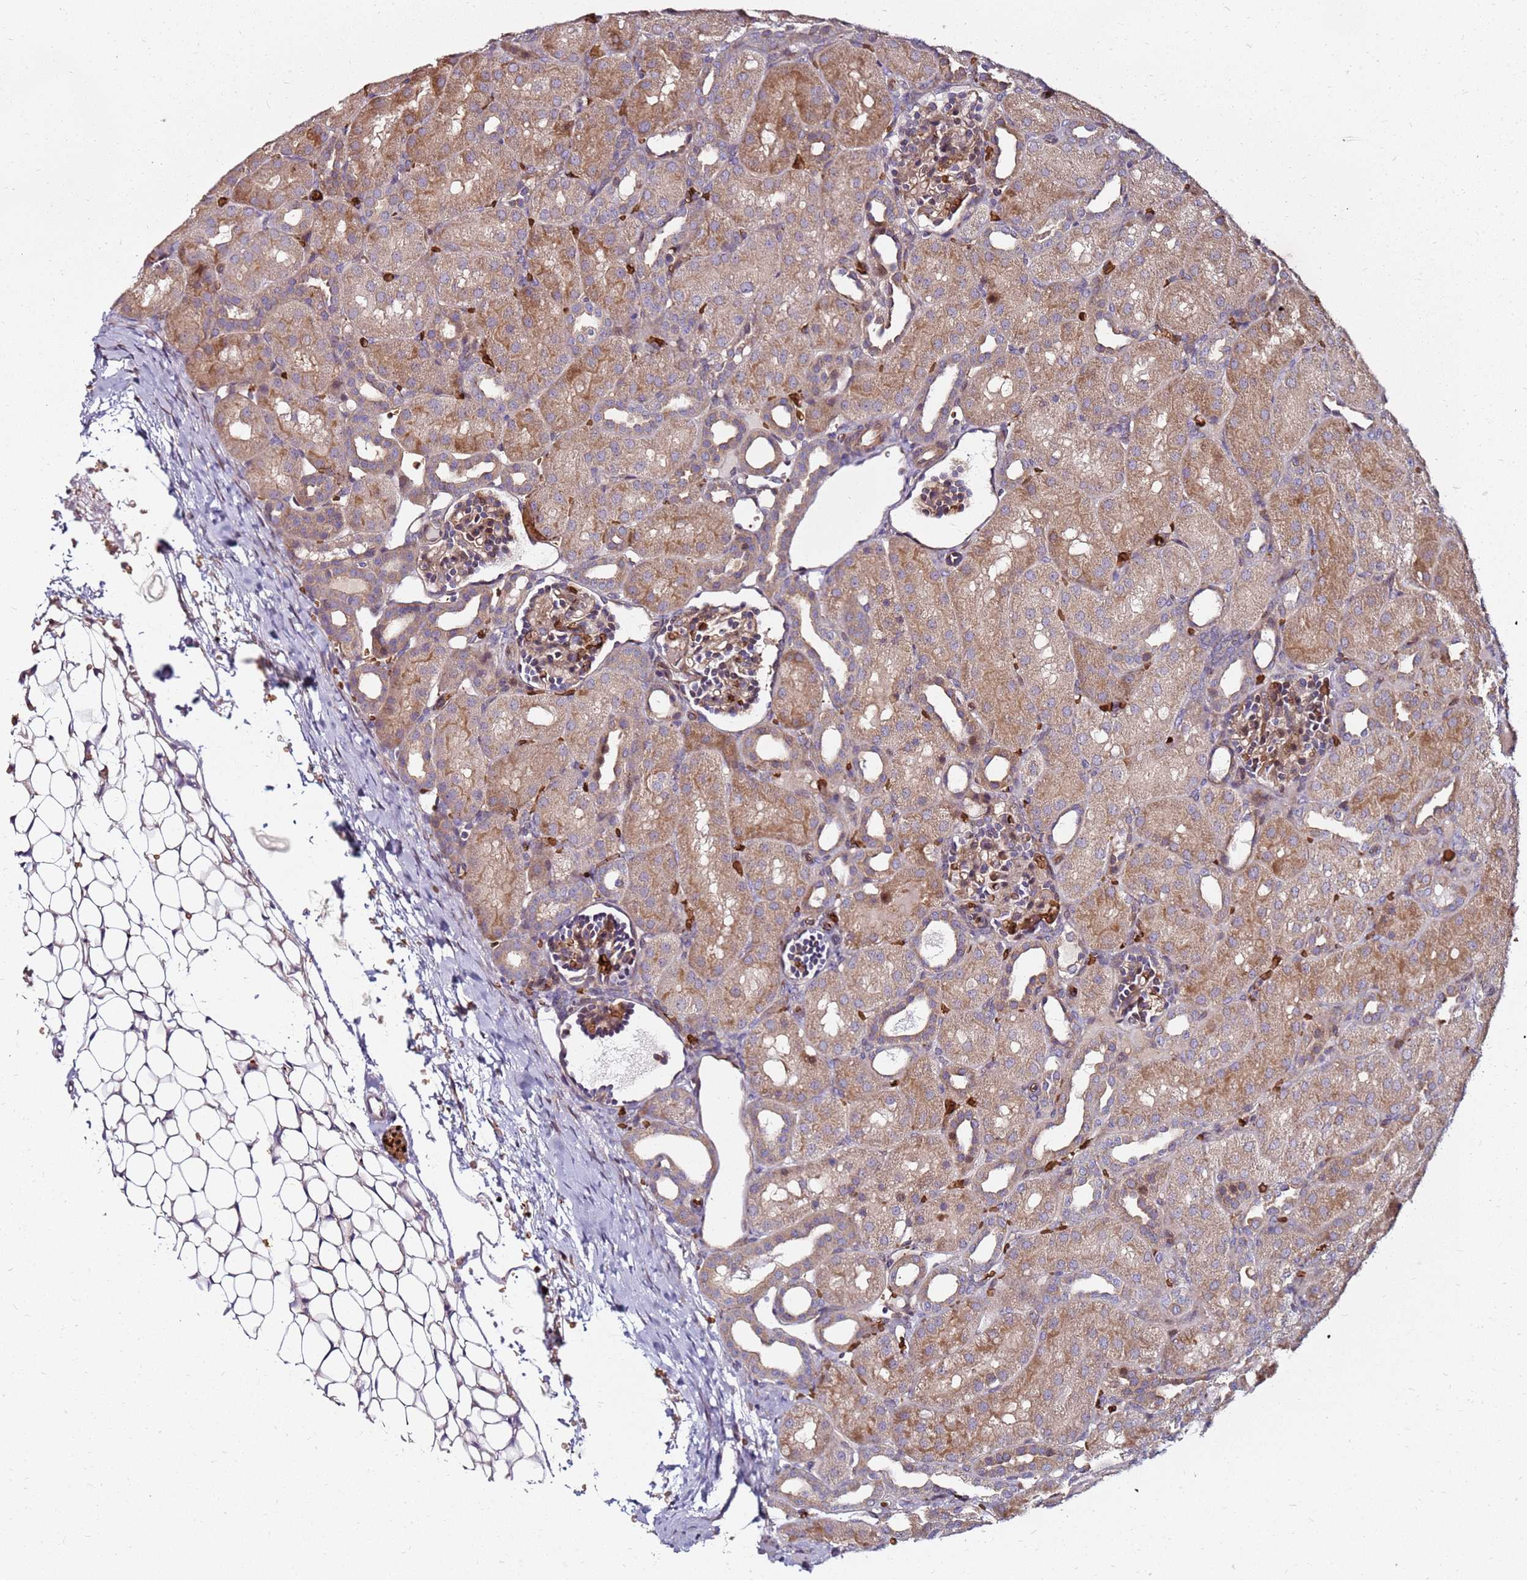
{"staining": {"intensity": "moderate", "quantity": ">75%", "location": "cytoplasmic/membranous,nuclear"}, "tissue": "kidney", "cell_type": "Cells in glomeruli", "image_type": "normal", "snomed": [{"axis": "morphology", "description": "Normal tissue, NOS"}, {"axis": "topography", "description": "Kidney"}], "caption": "Protein analysis of unremarkable kidney demonstrates moderate cytoplasmic/membranous,nuclear staining in about >75% of cells in glomeruli.", "gene": "RNF11", "patient": {"sex": "male", "age": 1}}